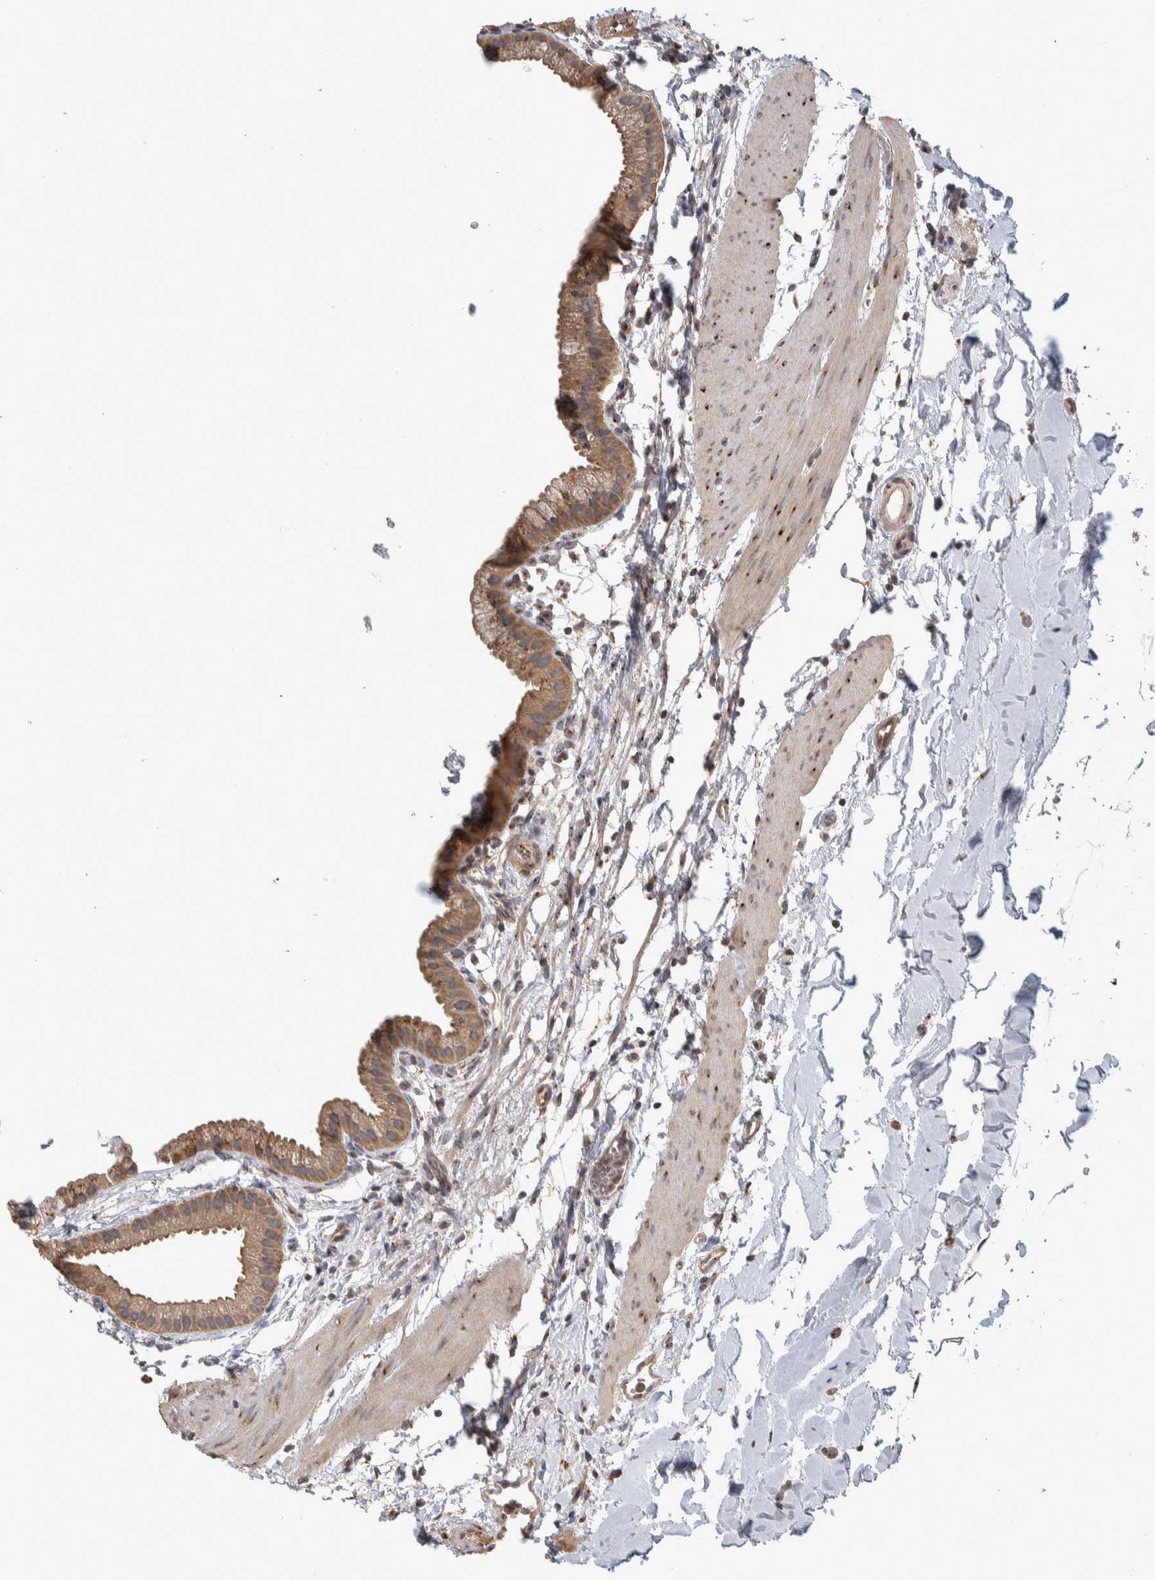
{"staining": {"intensity": "moderate", "quantity": ">75%", "location": "cytoplasmic/membranous"}, "tissue": "gallbladder", "cell_type": "Glandular cells", "image_type": "normal", "snomed": [{"axis": "morphology", "description": "Normal tissue, NOS"}, {"axis": "topography", "description": "Gallbladder"}], "caption": "Immunohistochemistry of unremarkable human gallbladder reveals medium levels of moderate cytoplasmic/membranous positivity in about >75% of glandular cells. (DAB (3,3'-diaminobenzidine) IHC with brightfield microscopy, high magnification).", "gene": "IFRD1", "patient": {"sex": "female", "age": 64}}